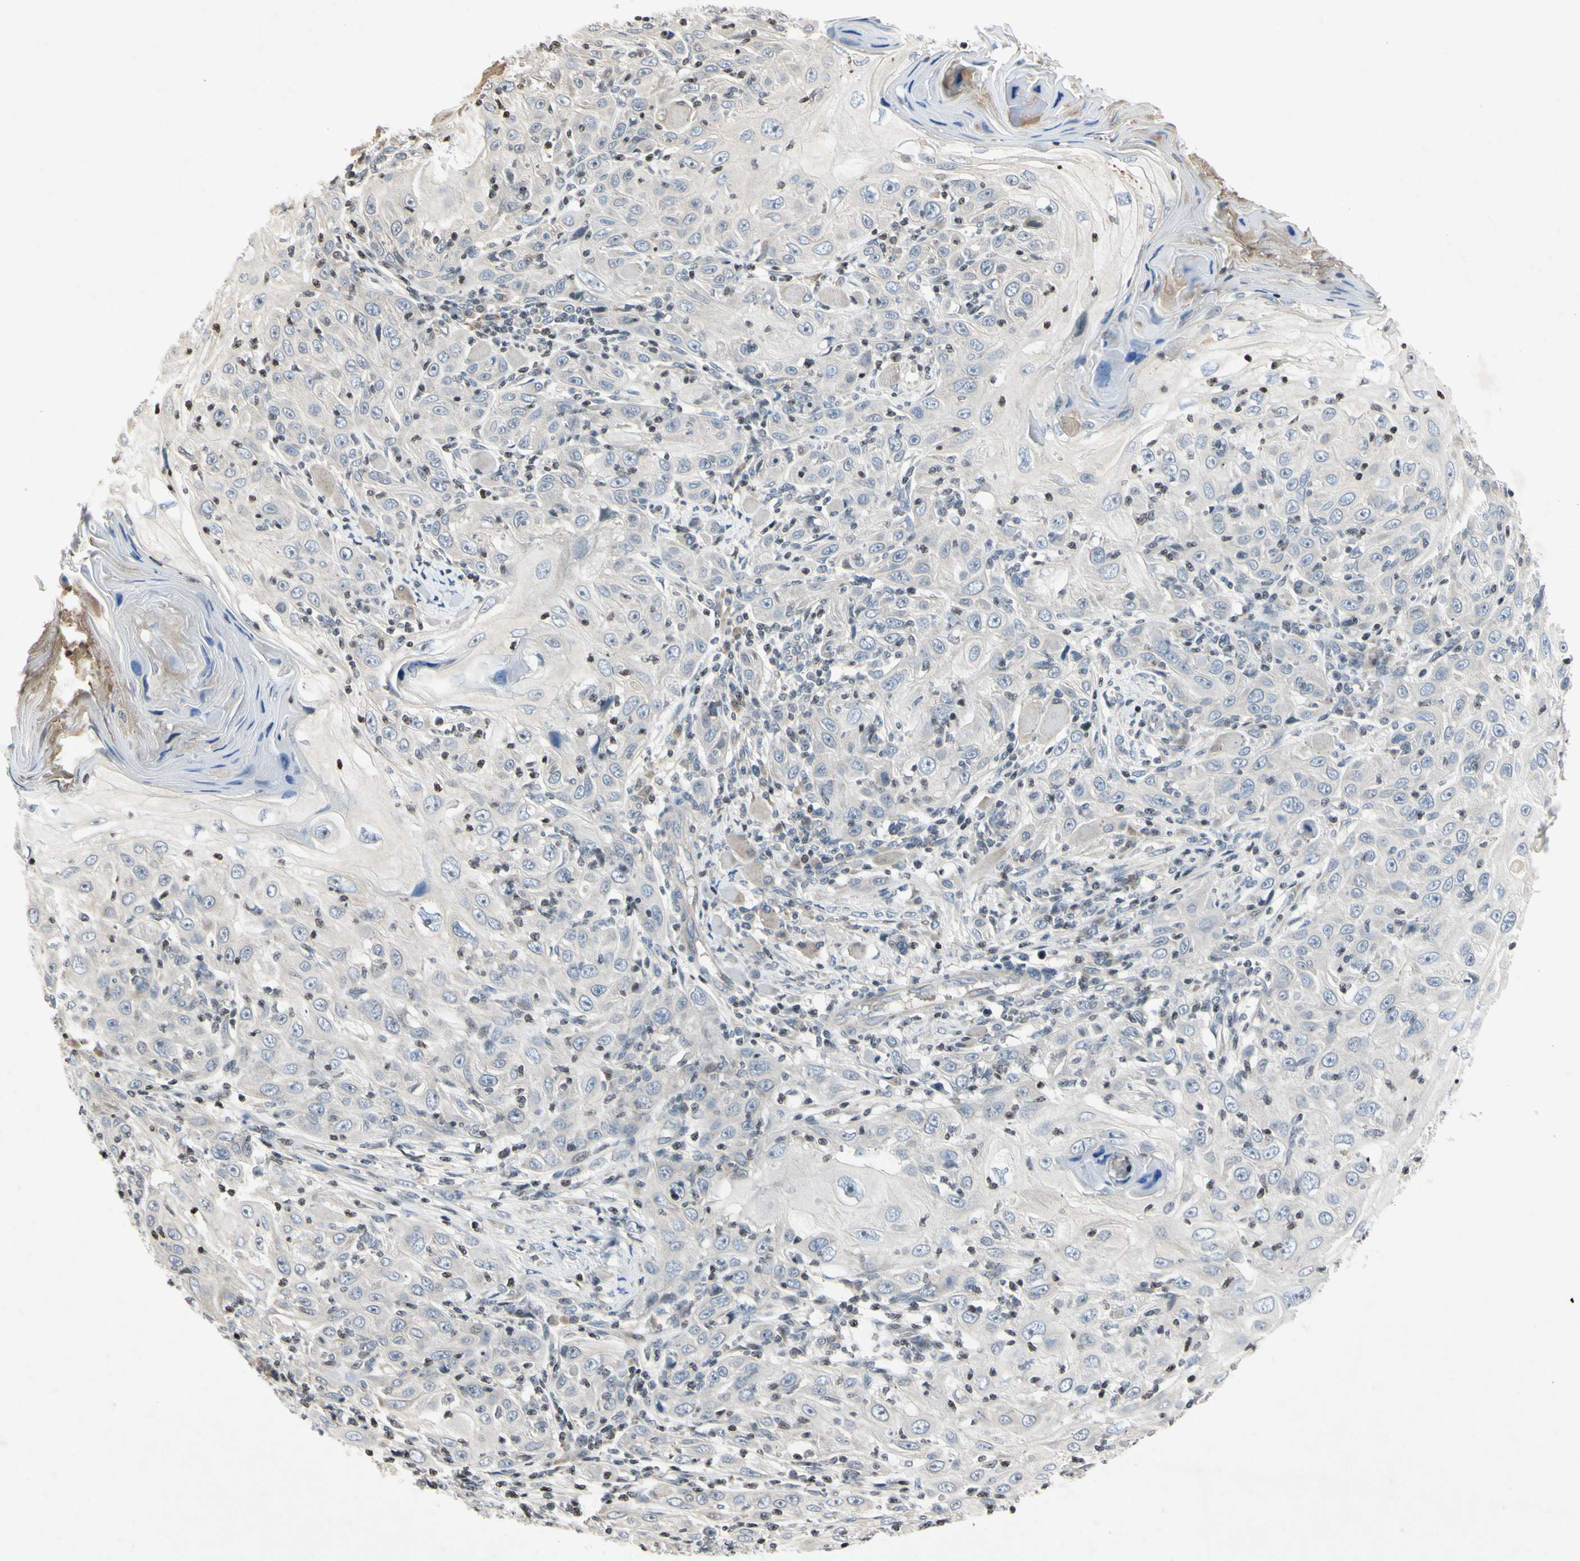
{"staining": {"intensity": "negative", "quantity": "none", "location": "none"}, "tissue": "skin cancer", "cell_type": "Tumor cells", "image_type": "cancer", "snomed": [{"axis": "morphology", "description": "Squamous cell carcinoma, NOS"}, {"axis": "topography", "description": "Skin"}], "caption": "There is no significant positivity in tumor cells of squamous cell carcinoma (skin).", "gene": "ARG1", "patient": {"sex": "female", "age": 88}}